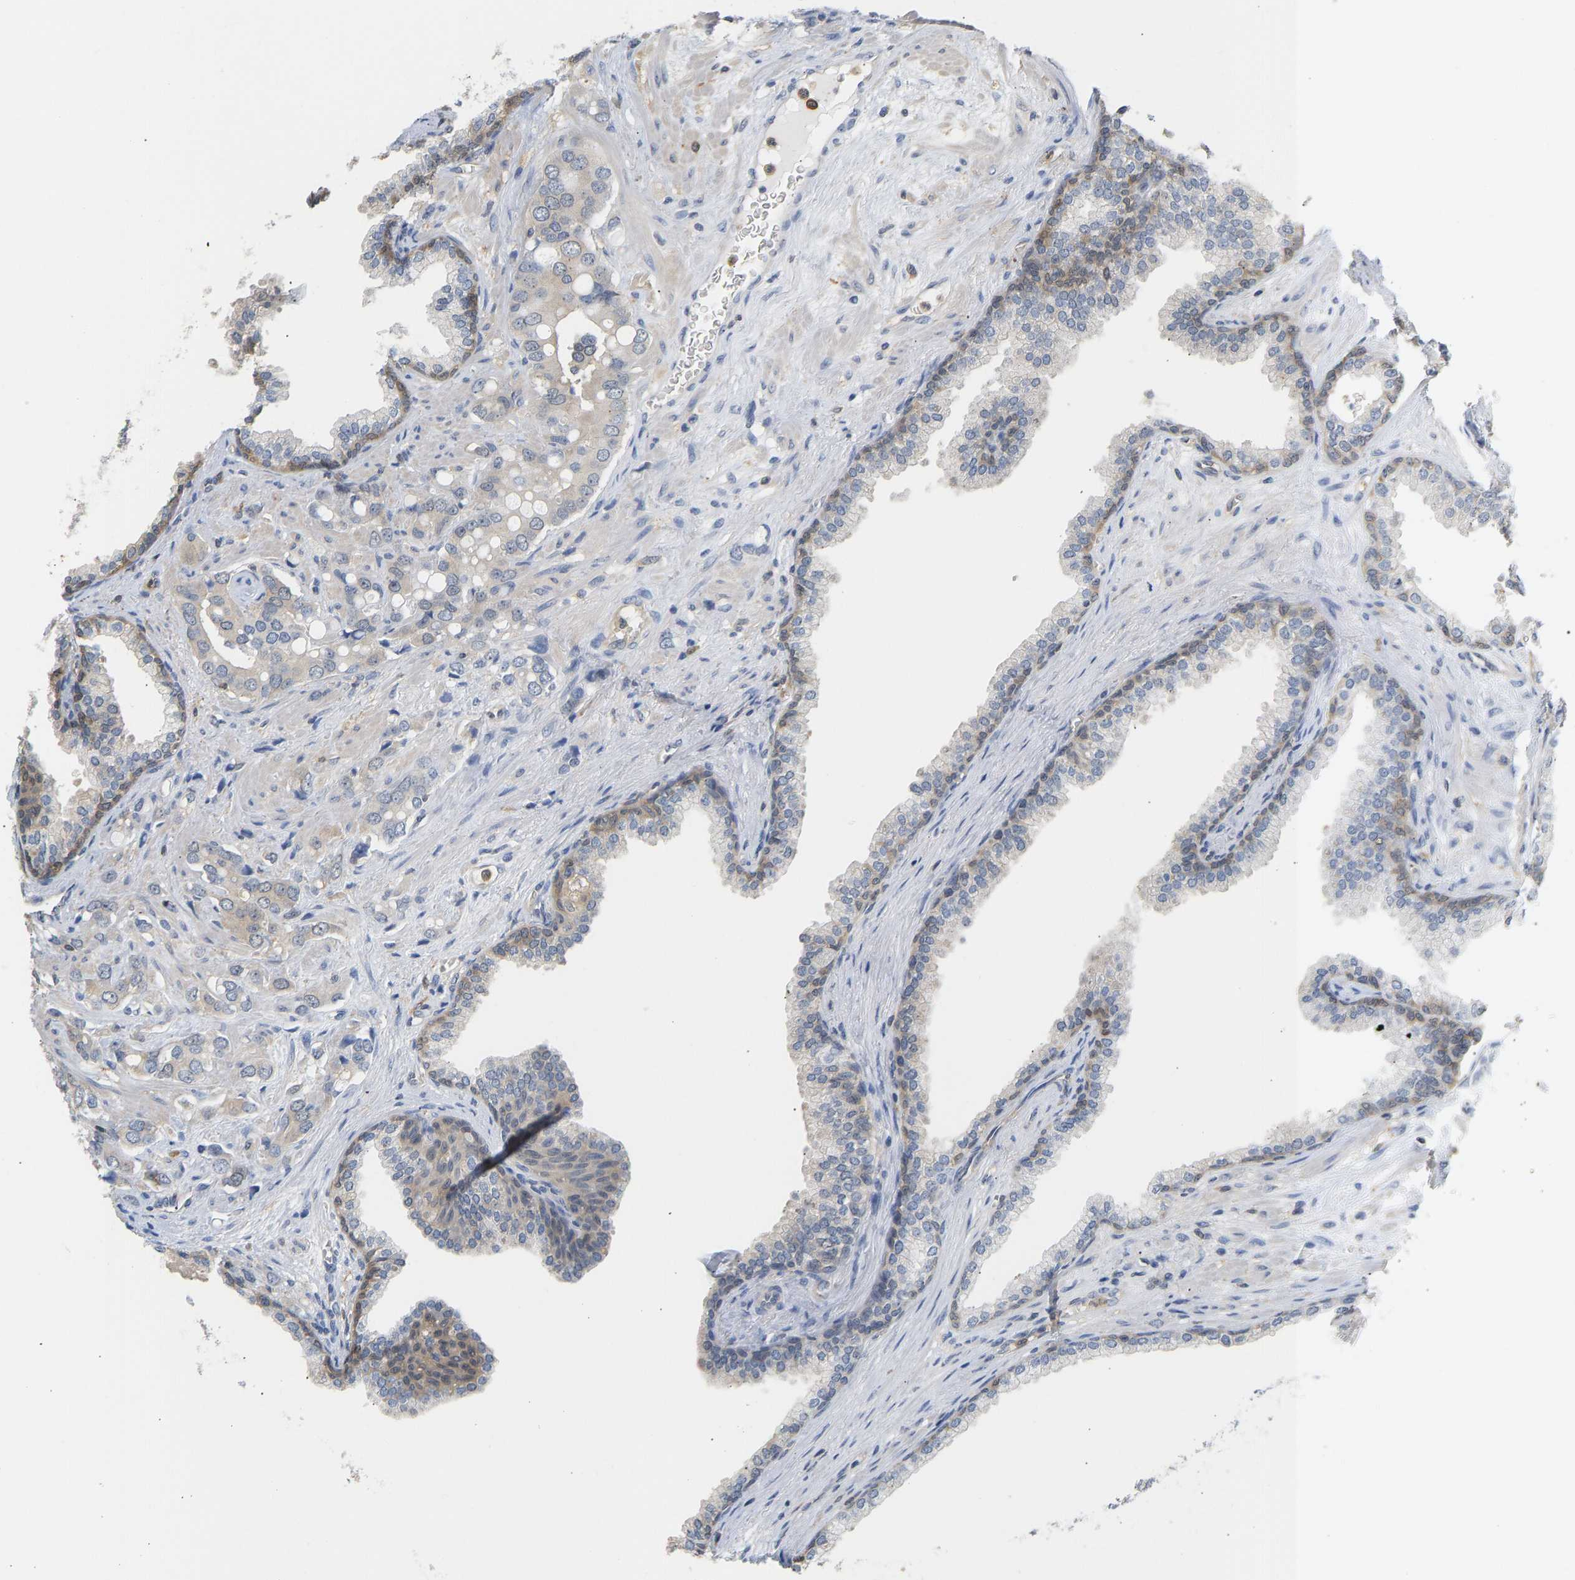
{"staining": {"intensity": "negative", "quantity": "none", "location": "none"}, "tissue": "prostate cancer", "cell_type": "Tumor cells", "image_type": "cancer", "snomed": [{"axis": "morphology", "description": "Adenocarcinoma, High grade"}, {"axis": "topography", "description": "Prostate"}], "caption": "Micrograph shows no significant protein expression in tumor cells of prostate cancer.", "gene": "ENO1", "patient": {"sex": "male", "age": 52}}